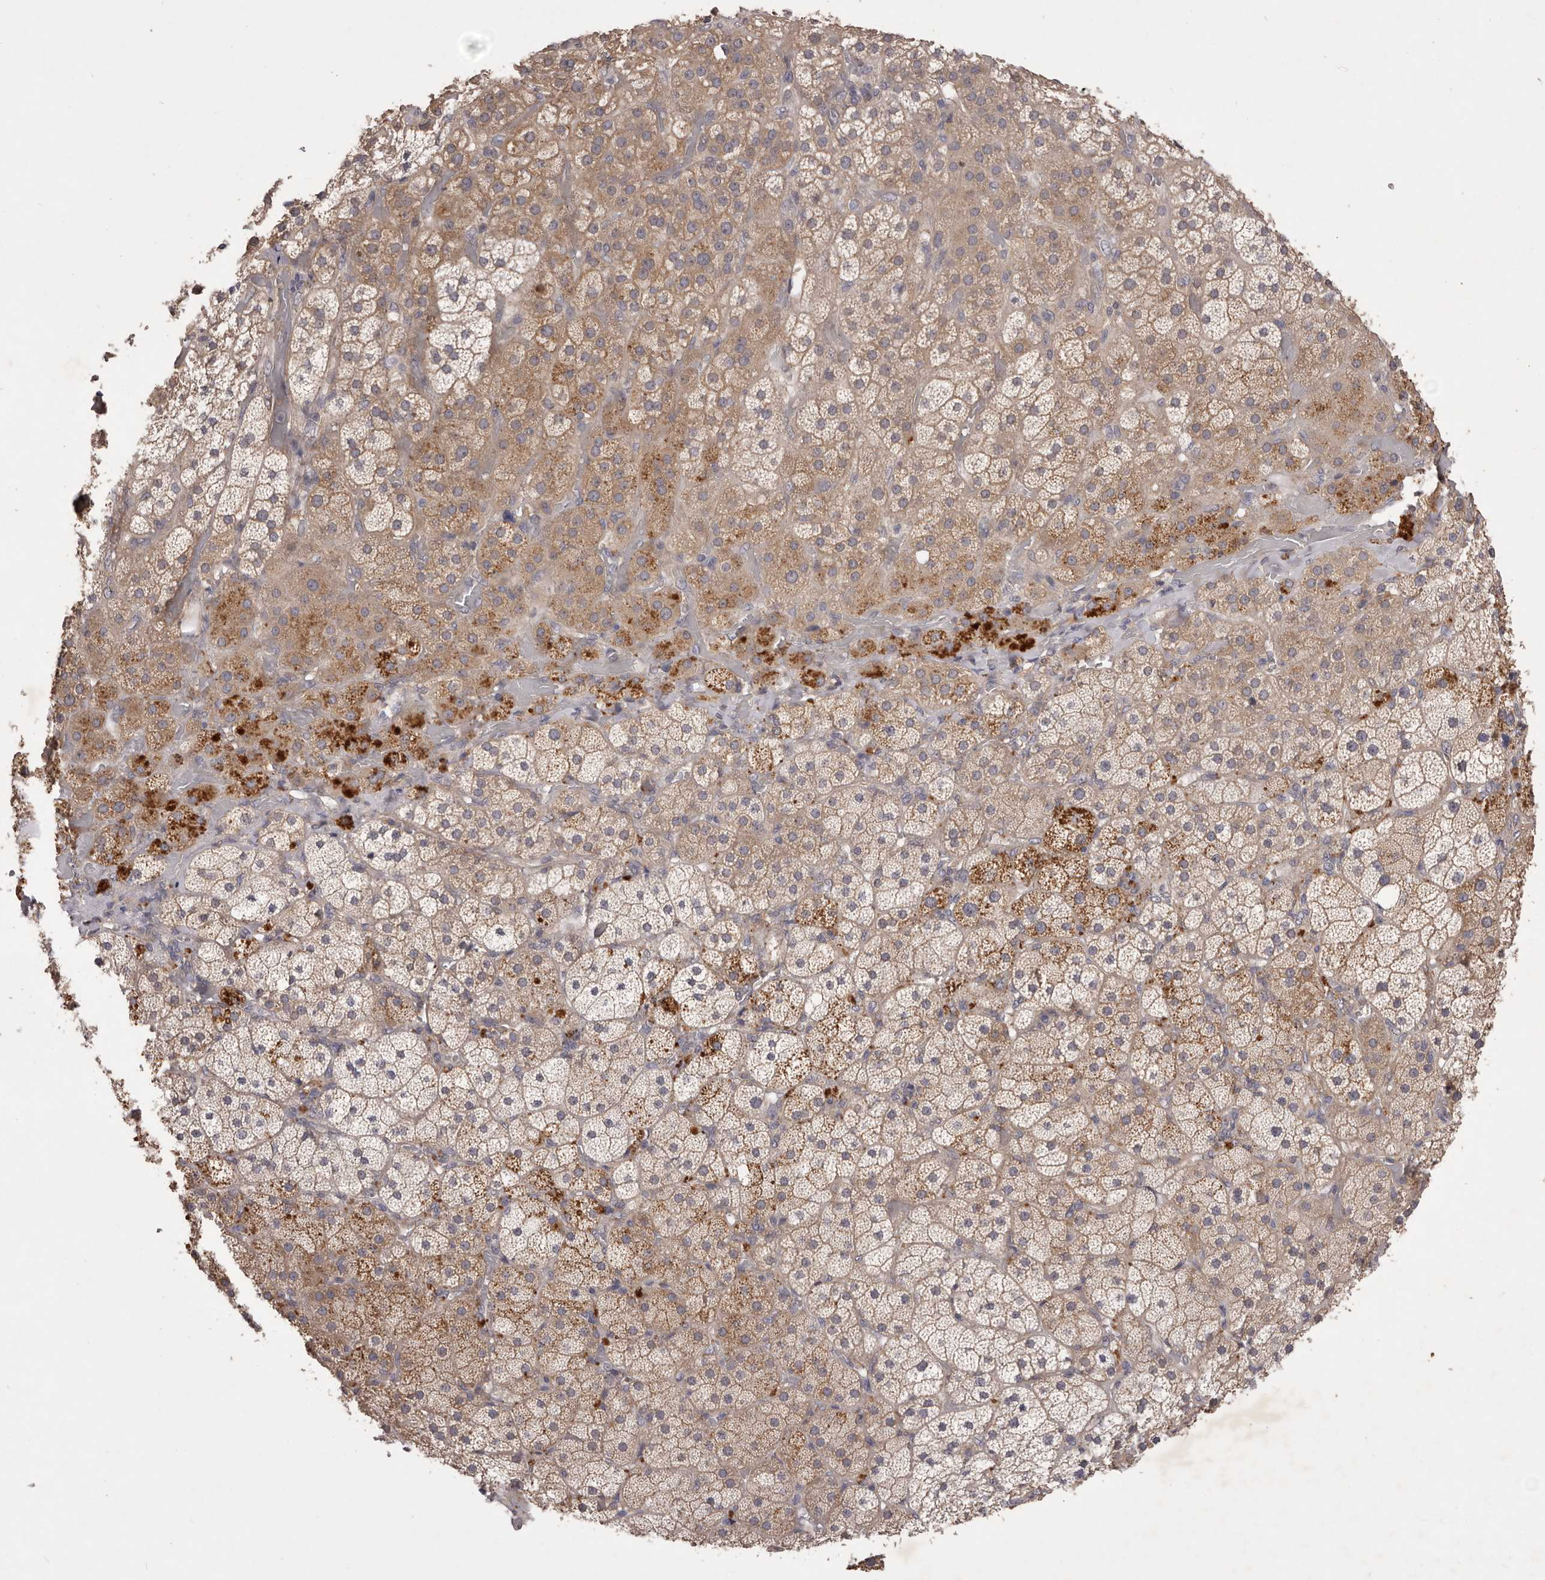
{"staining": {"intensity": "moderate", "quantity": ">75%", "location": "cytoplasmic/membranous"}, "tissue": "adrenal gland", "cell_type": "Glandular cells", "image_type": "normal", "snomed": [{"axis": "morphology", "description": "Normal tissue, NOS"}, {"axis": "topography", "description": "Adrenal gland"}], "caption": "This micrograph displays immunohistochemistry staining of benign human adrenal gland, with medium moderate cytoplasmic/membranous staining in about >75% of glandular cells.", "gene": "PNRC1", "patient": {"sex": "male", "age": 57}}